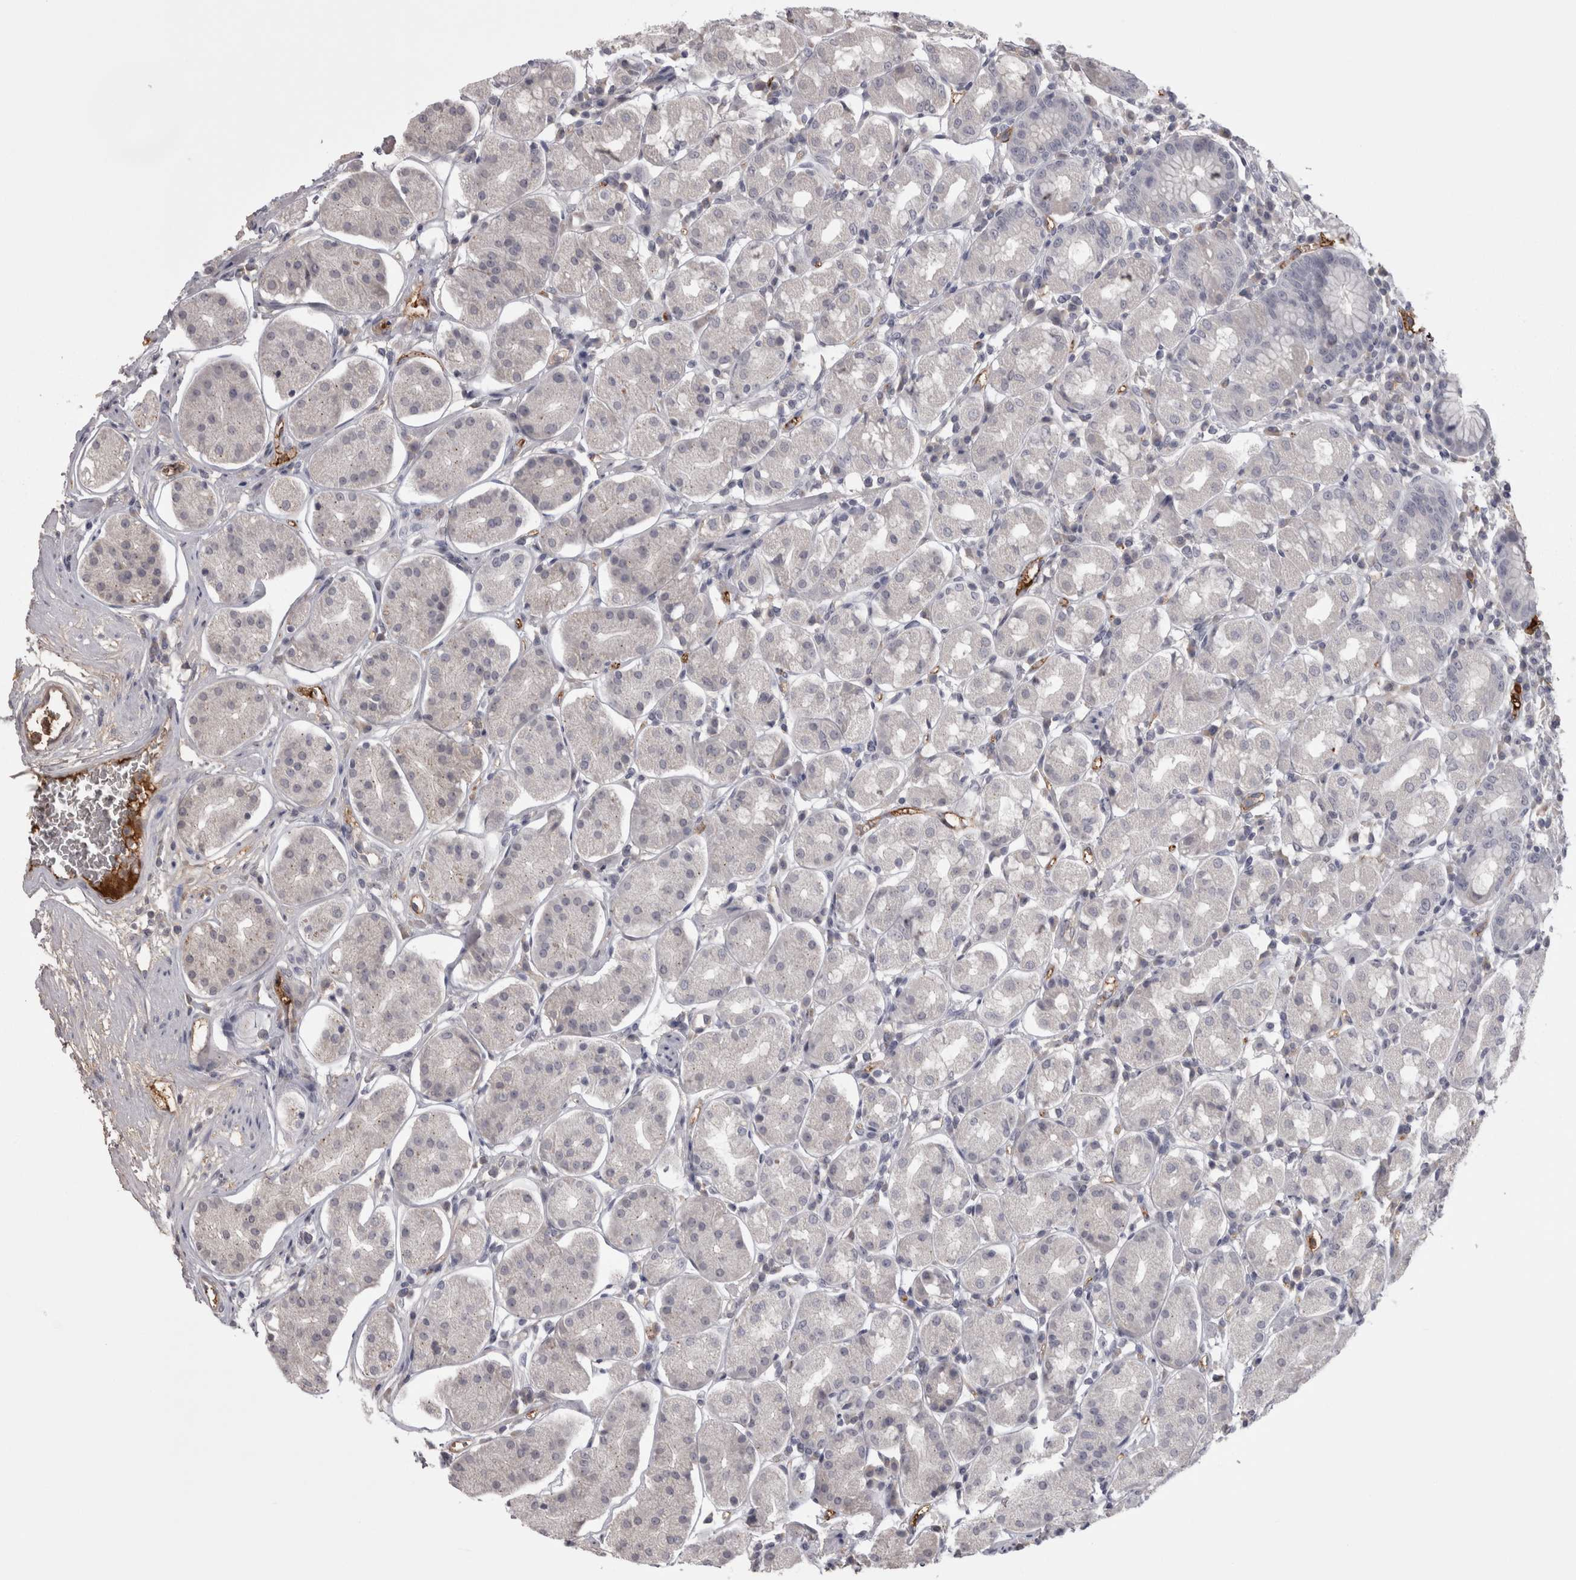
{"staining": {"intensity": "negative", "quantity": "none", "location": "none"}, "tissue": "stomach", "cell_type": "Glandular cells", "image_type": "normal", "snomed": [{"axis": "morphology", "description": "Normal tissue, NOS"}, {"axis": "topography", "description": "Stomach"}, {"axis": "topography", "description": "Stomach, lower"}], "caption": "DAB (3,3'-diaminobenzidine) immunohistochemical staining of benign human stomach displays no significant staining in glandular cells.", "gene": "SAA4", "patient": {"sex": "female", "age": 56}}